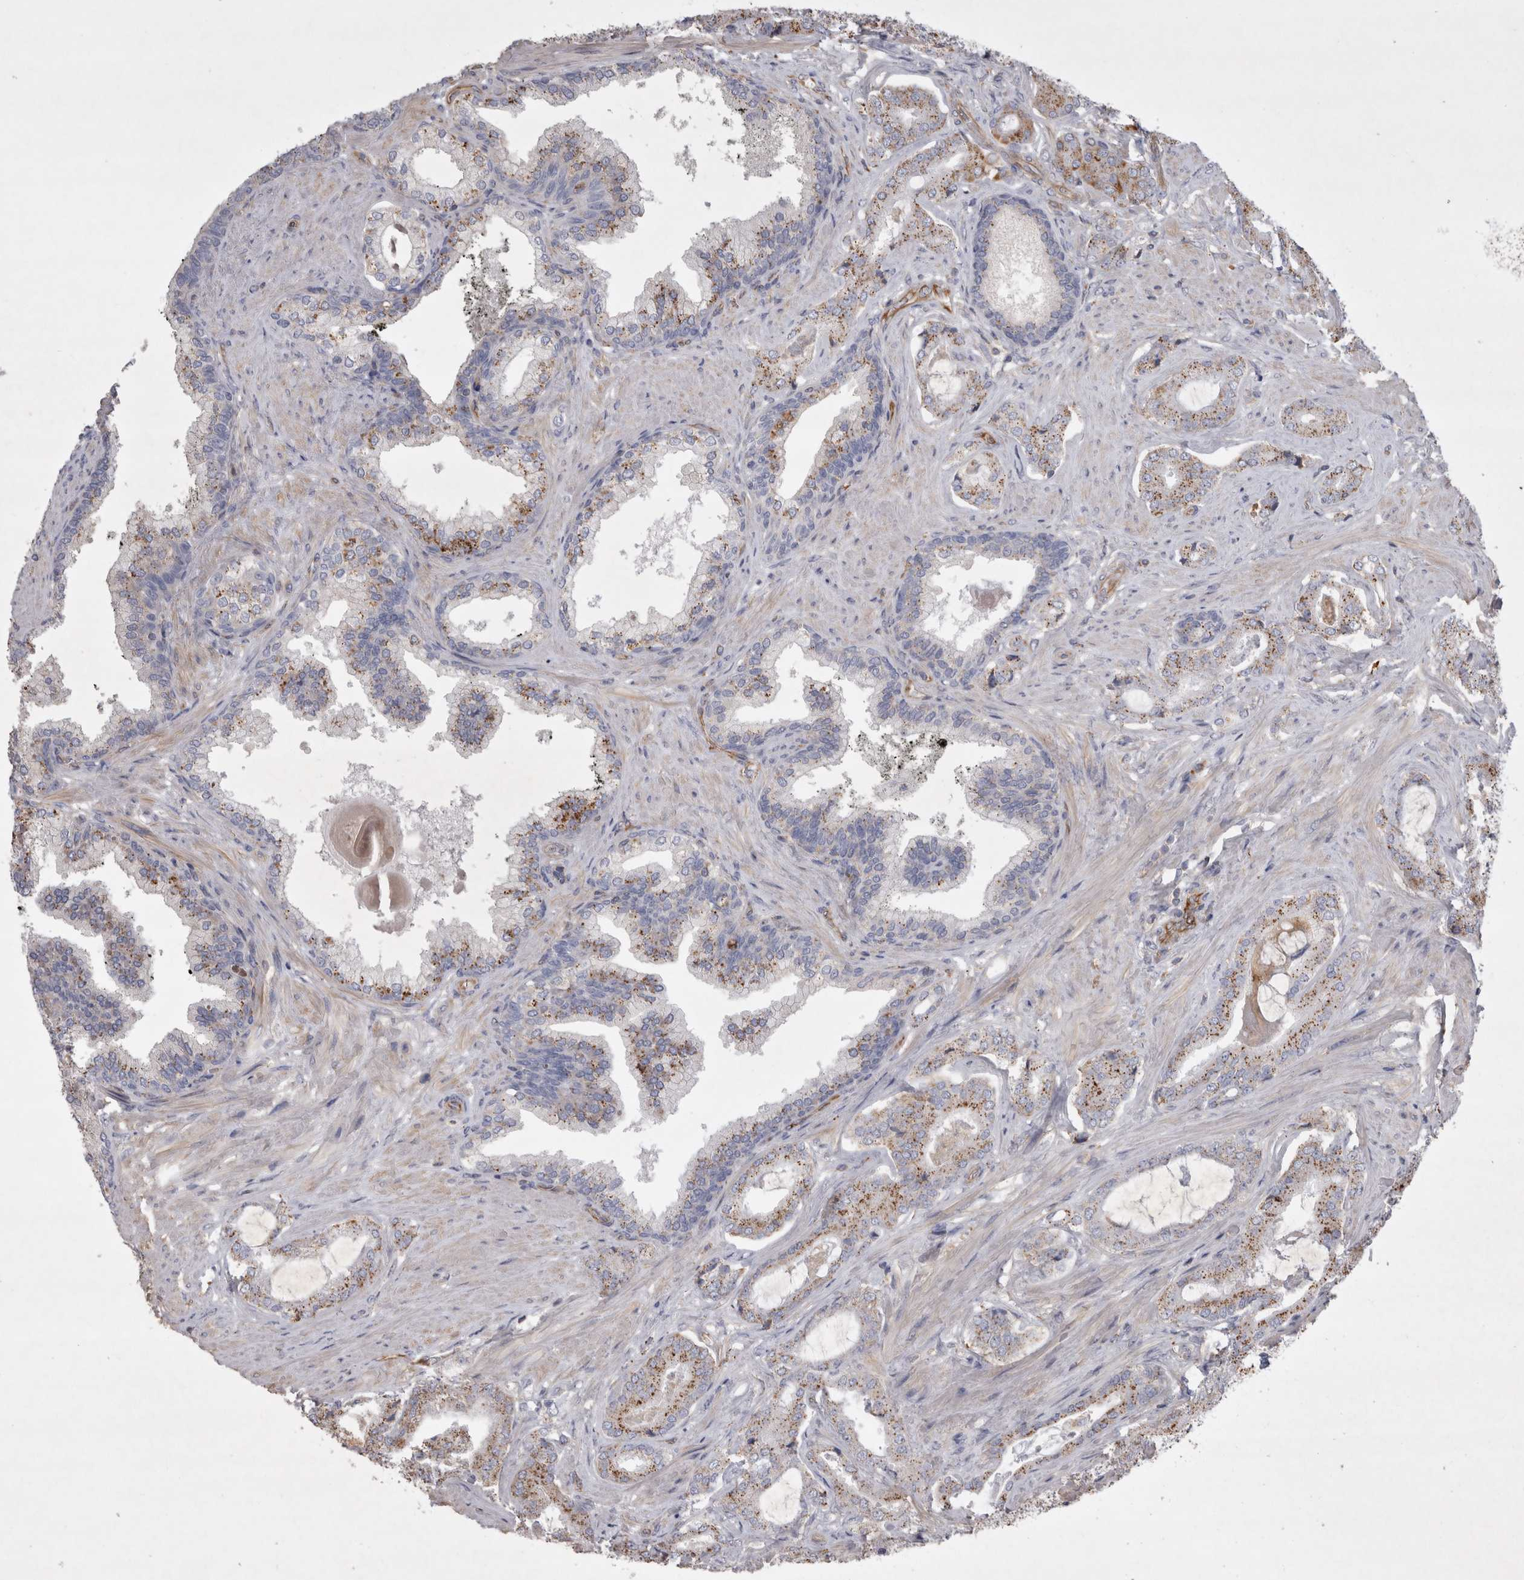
{"staining": {"intensity": "moderate", "quantity": "25%-75%", "location": "cytoplasmic/membranous"}, "tissue": "prostate cancer", "cell_type": "Tumor cells", "image_type": "cancer", "snomed": [{"axis": "morphology", "description": "Adenocarcinoma, Low grade"}, {"axis": "topography", "description": "Prostate"}], "caption": "Moderate cytoplasmic/membranous protein expression is appreciated in about 25%-75% of tumor cells in adenocarcinoma (low-grade) (prostate).", "gene": "STRADB", "patient": {"sex": "male", "age": 71}}